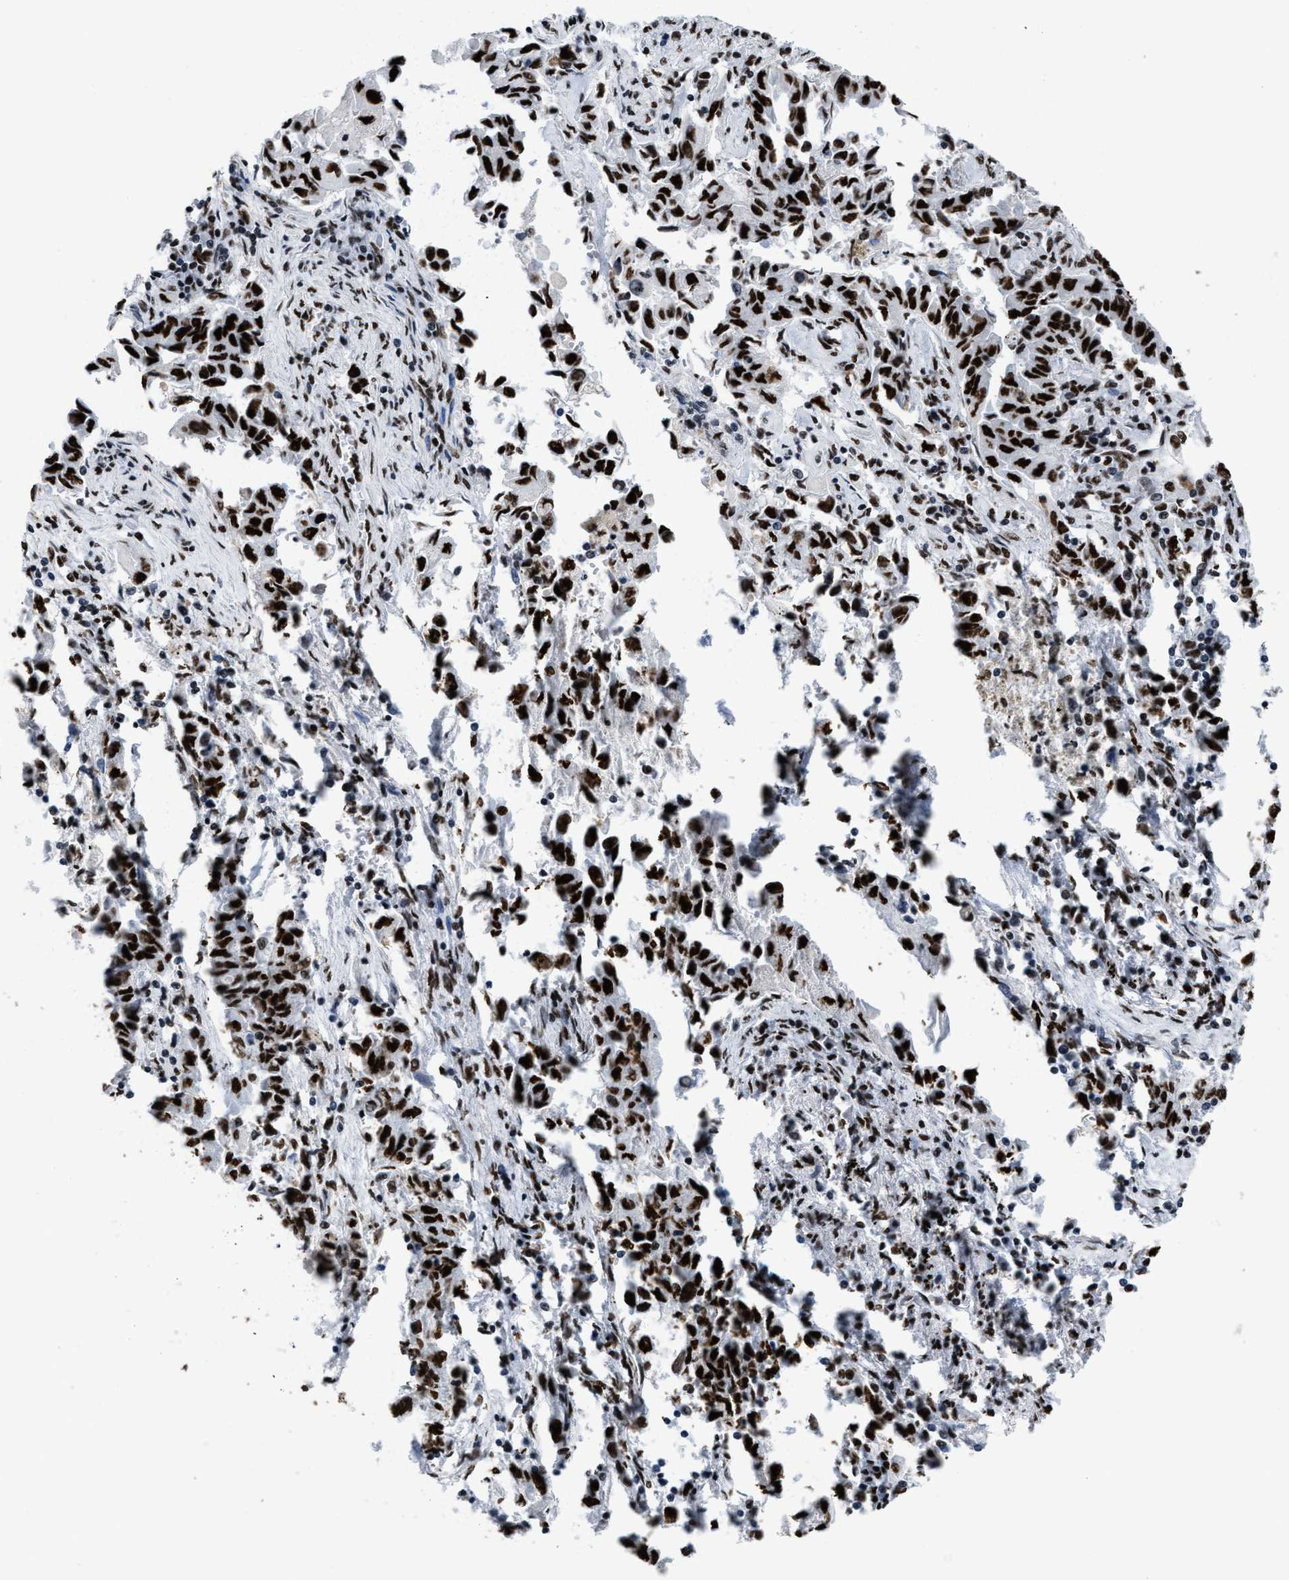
{"staining": {"intensity": "strong", "quantity": ">75%", "location": "nuclear"}, "tissue": "lung cancer", "cell_type": "Tumor cells", "image_type": "cancer", "snomed": [{"axis": "morphology", "description": "Adenocarcinoma, NOS"}, {"axis": "topography", "description": "Lung"}], "caption": "IHC photomicrograph of neoplastic tissue: human adenocarcinoma (lung) stained using immunohistochemistry (IHC) demonstrates high levels of strong protein expression localized specifically in the nuclear of tumor cells, appearing as a nuclear brown color.", "gene": "SMARCC2", "patient": {"sex": "female", "age": 51}}